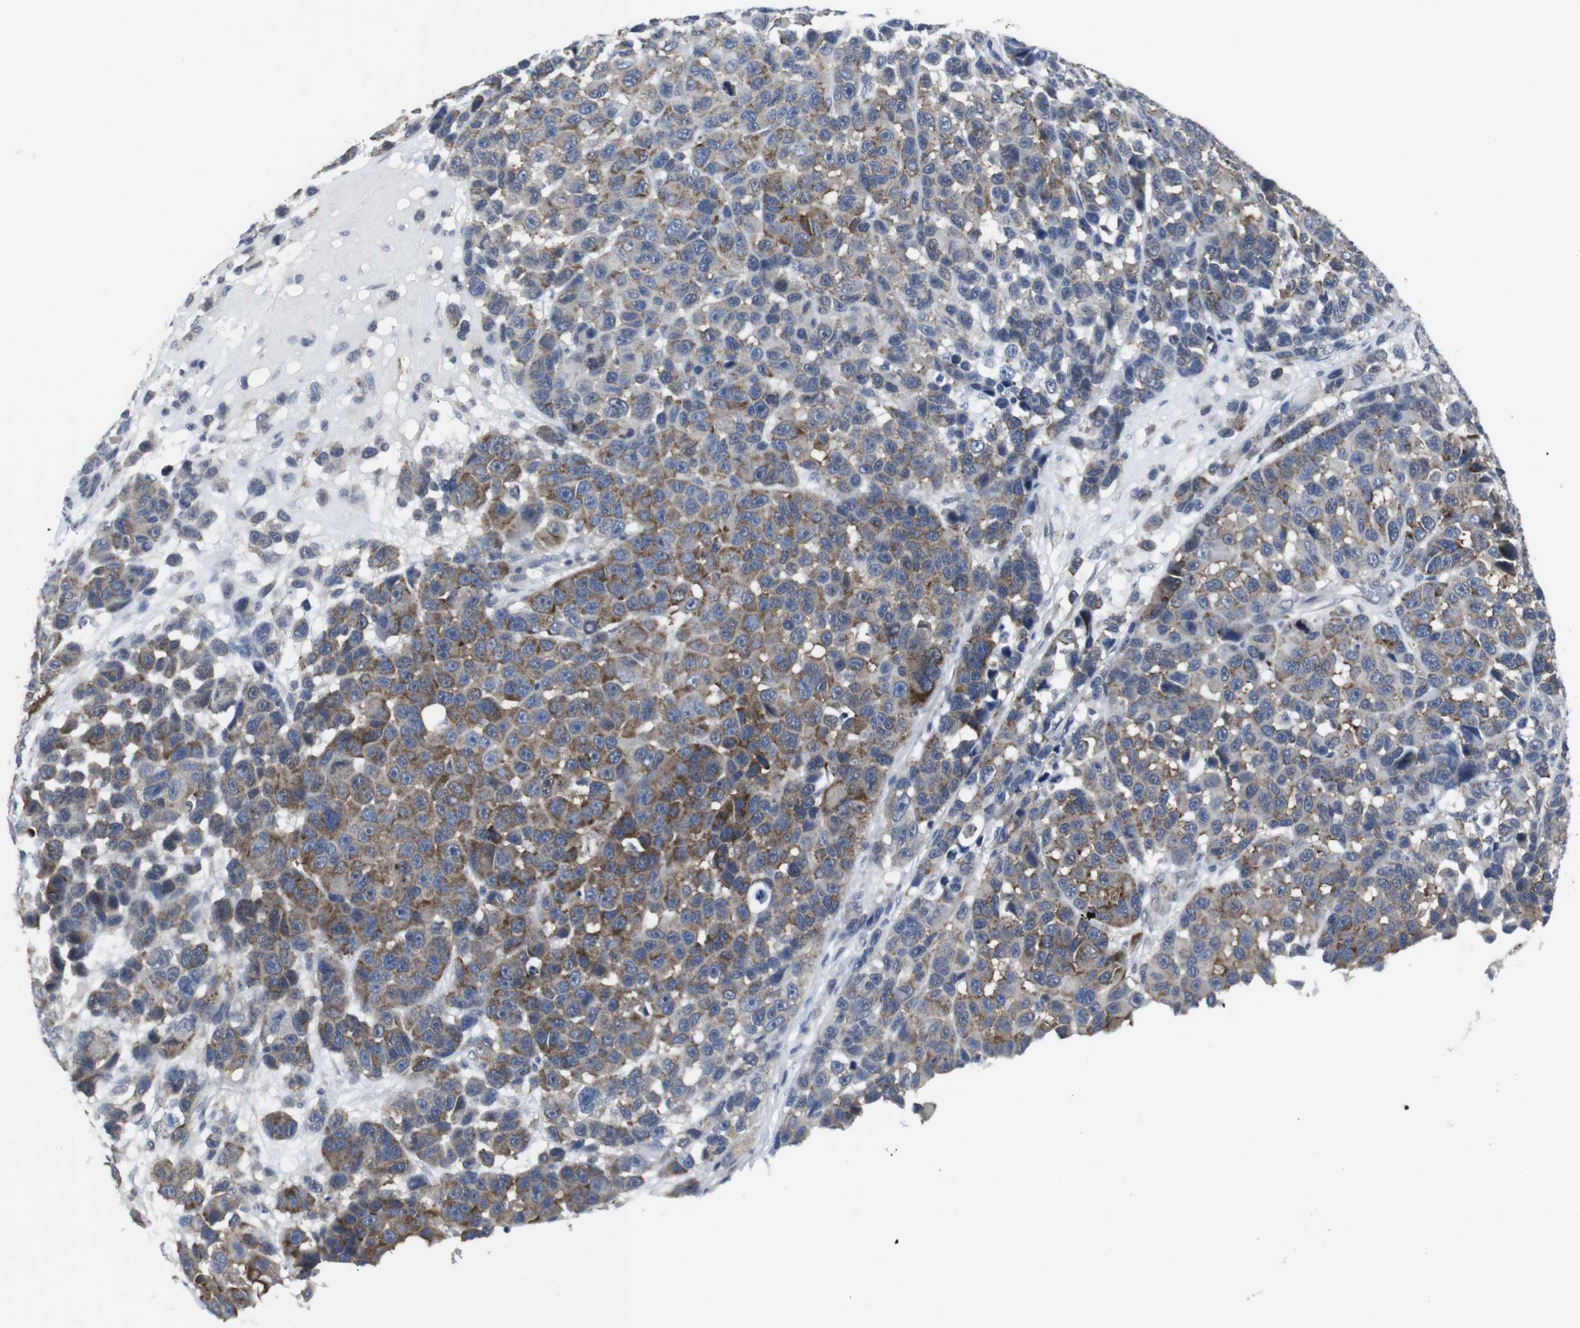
{"staining": {"intensity": "moderate", "quantity": ">75%", "location": "cytoplasmic/membranous"}, "tissue": "melanoma", "cell_type": "Tumor cells", "image_type": "cancer", "snomed": [{"axis": "morphology", "description": "Malignant melanoma, NOS"}, {"axis": "topography", "description": "Skin"}], "caption": "Immunohistochemical staining of malignant melanoma exhibits medium levels of moderate cytoplasmic/membranous protein staining in approximately >75% of tumor cells. (Stains: DAB (3,3'-diaminobenzidine) in brown, nuclei in blue, Microscopy: brightfield microscopy at high magnification).", "gene": "GEMIN2", "patient": {"sex": "male", "age": 53}}